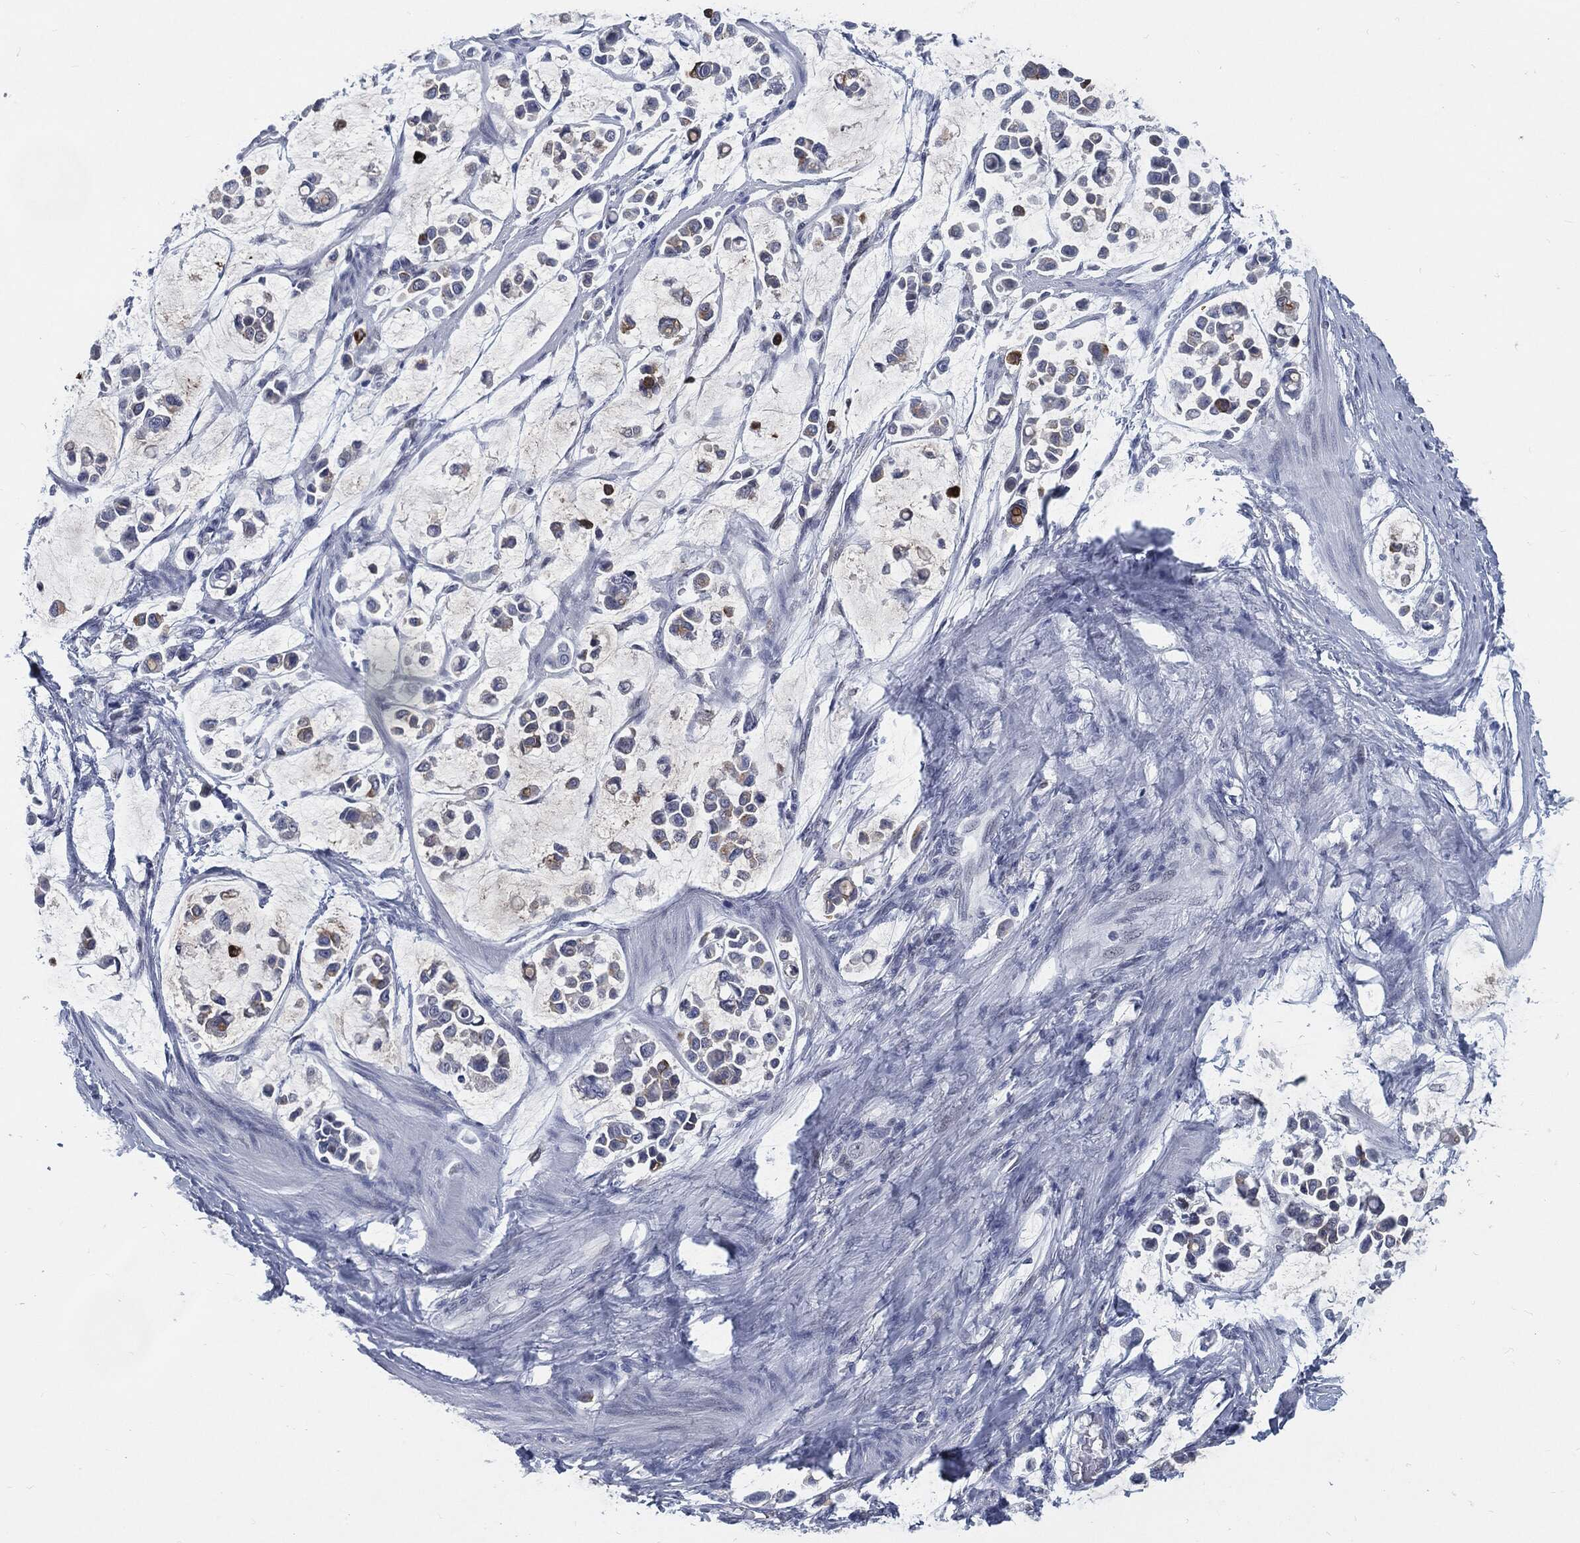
{"staining": {"intensity": "negative", "quantity": "none", "location": "none"}, "tissue": "stomach cancer", "cell_type": "Tumor cells", "image_type": "cancer", "snomed": [{"axis": "morphology", "description": "Adenocarcinoma, NOS"}, {"axis": "topography", "description": "Stomach"}], "caption": "This photomicrograph is of adenocarcinoma (stomach) stained with IHC to label a protein in brown with the nuclei are counter-stained blue. There is no positivity in tumor cells. (Stains: DAB IHC with hematoxylin counter stain, Microscopy: brightfield microscopy at high magnification).", "gene": "PROM1", "patient": {"sex": "male", "age": 82}}